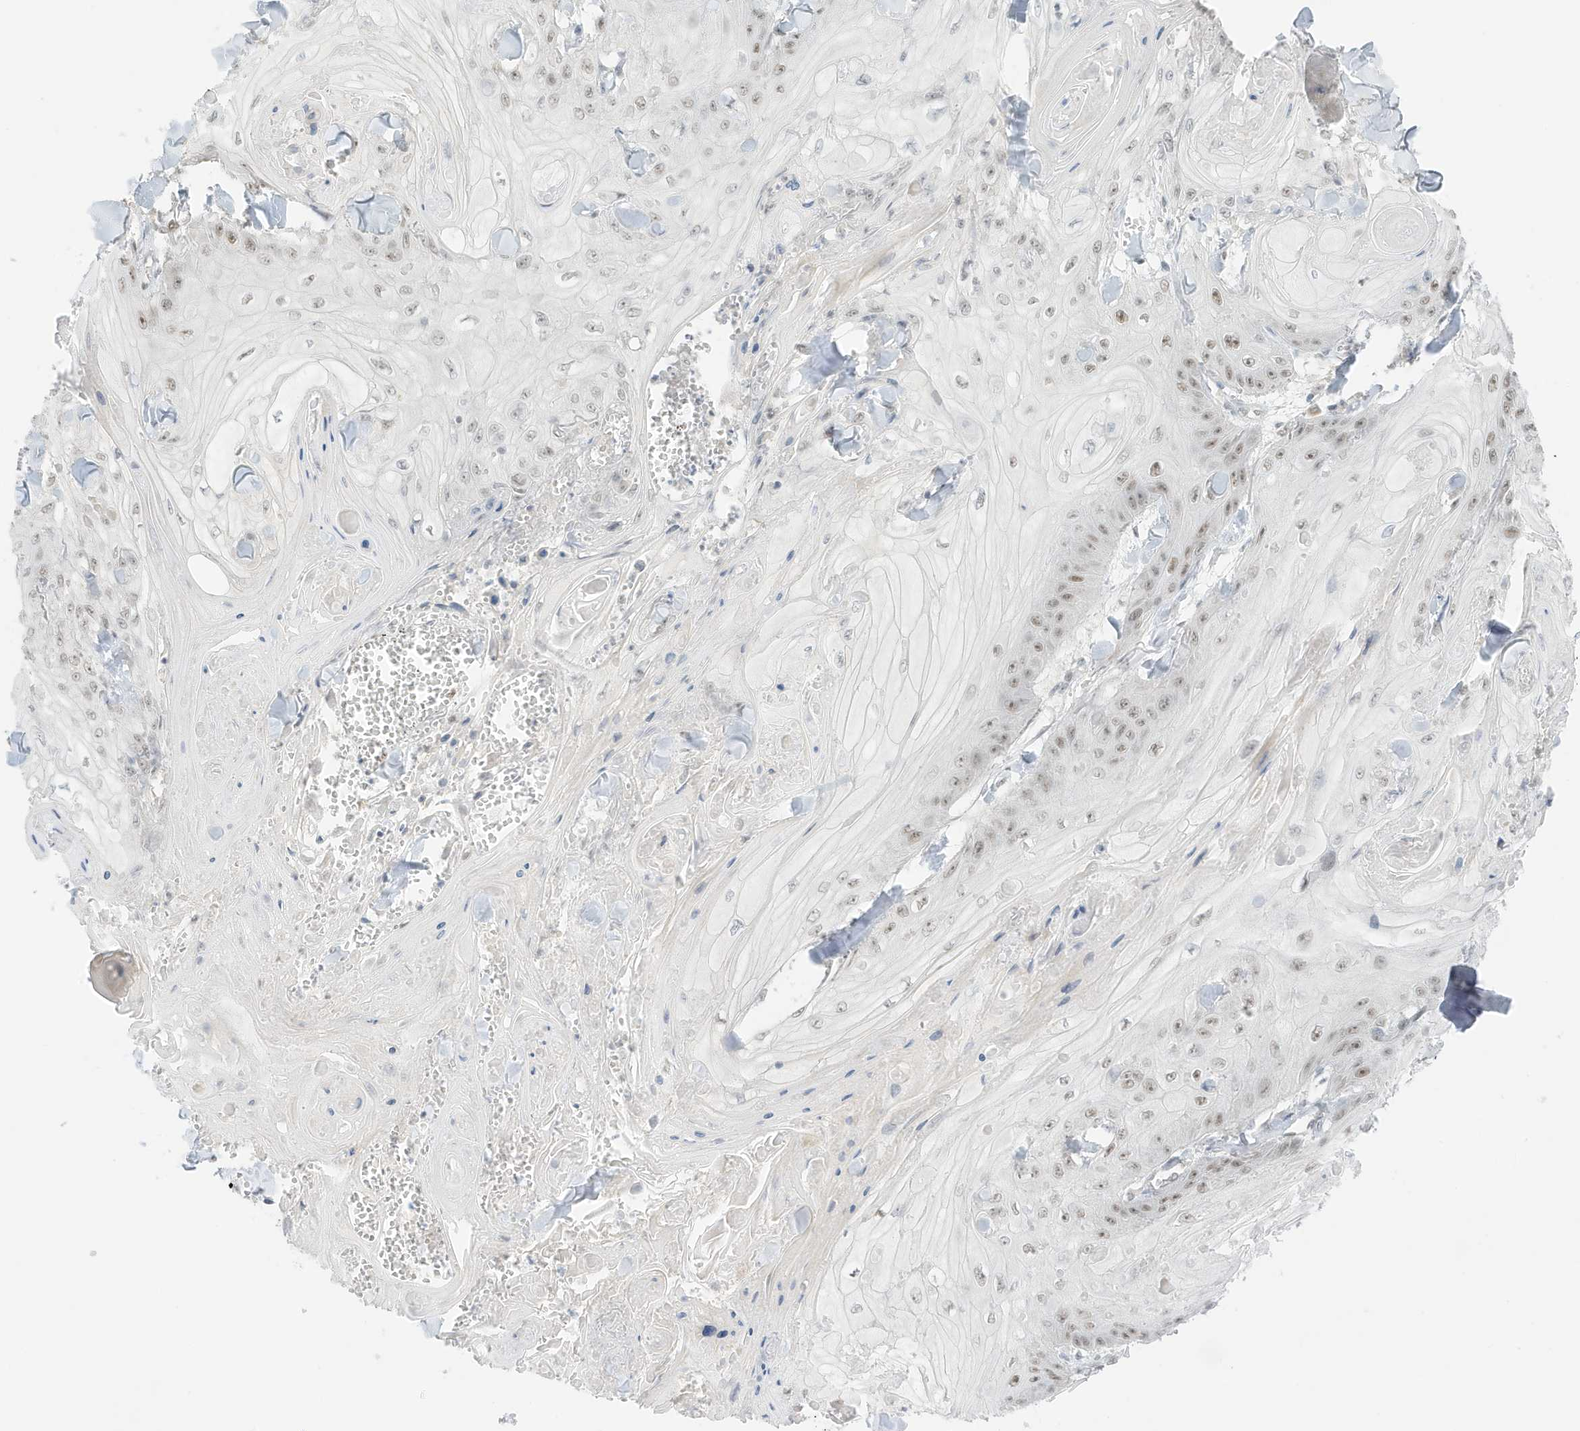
{"staining": {"intensity": "weak", "quantity": "25%-75%", "location": "nuclear"}, "tissue": "skin cancer", "cell_type": "Tumor cells", "image_type": "cancer", "snomed": [{"axis": "morphology", "description": "Squamous cell carcinoma, NOS"}, {"axis": "topography", "description": "Skin"}], "caption": "Immunohistochemistry (DAB (3,3'-diaminobenzidine)) staining of human skin cancer (squamous cell carcinoma) shows weak nuclear protein positivity in about 25%-75% of tumor cells.", "gene": "MSL3", "patient": {"sex": "male", "age": 74}}